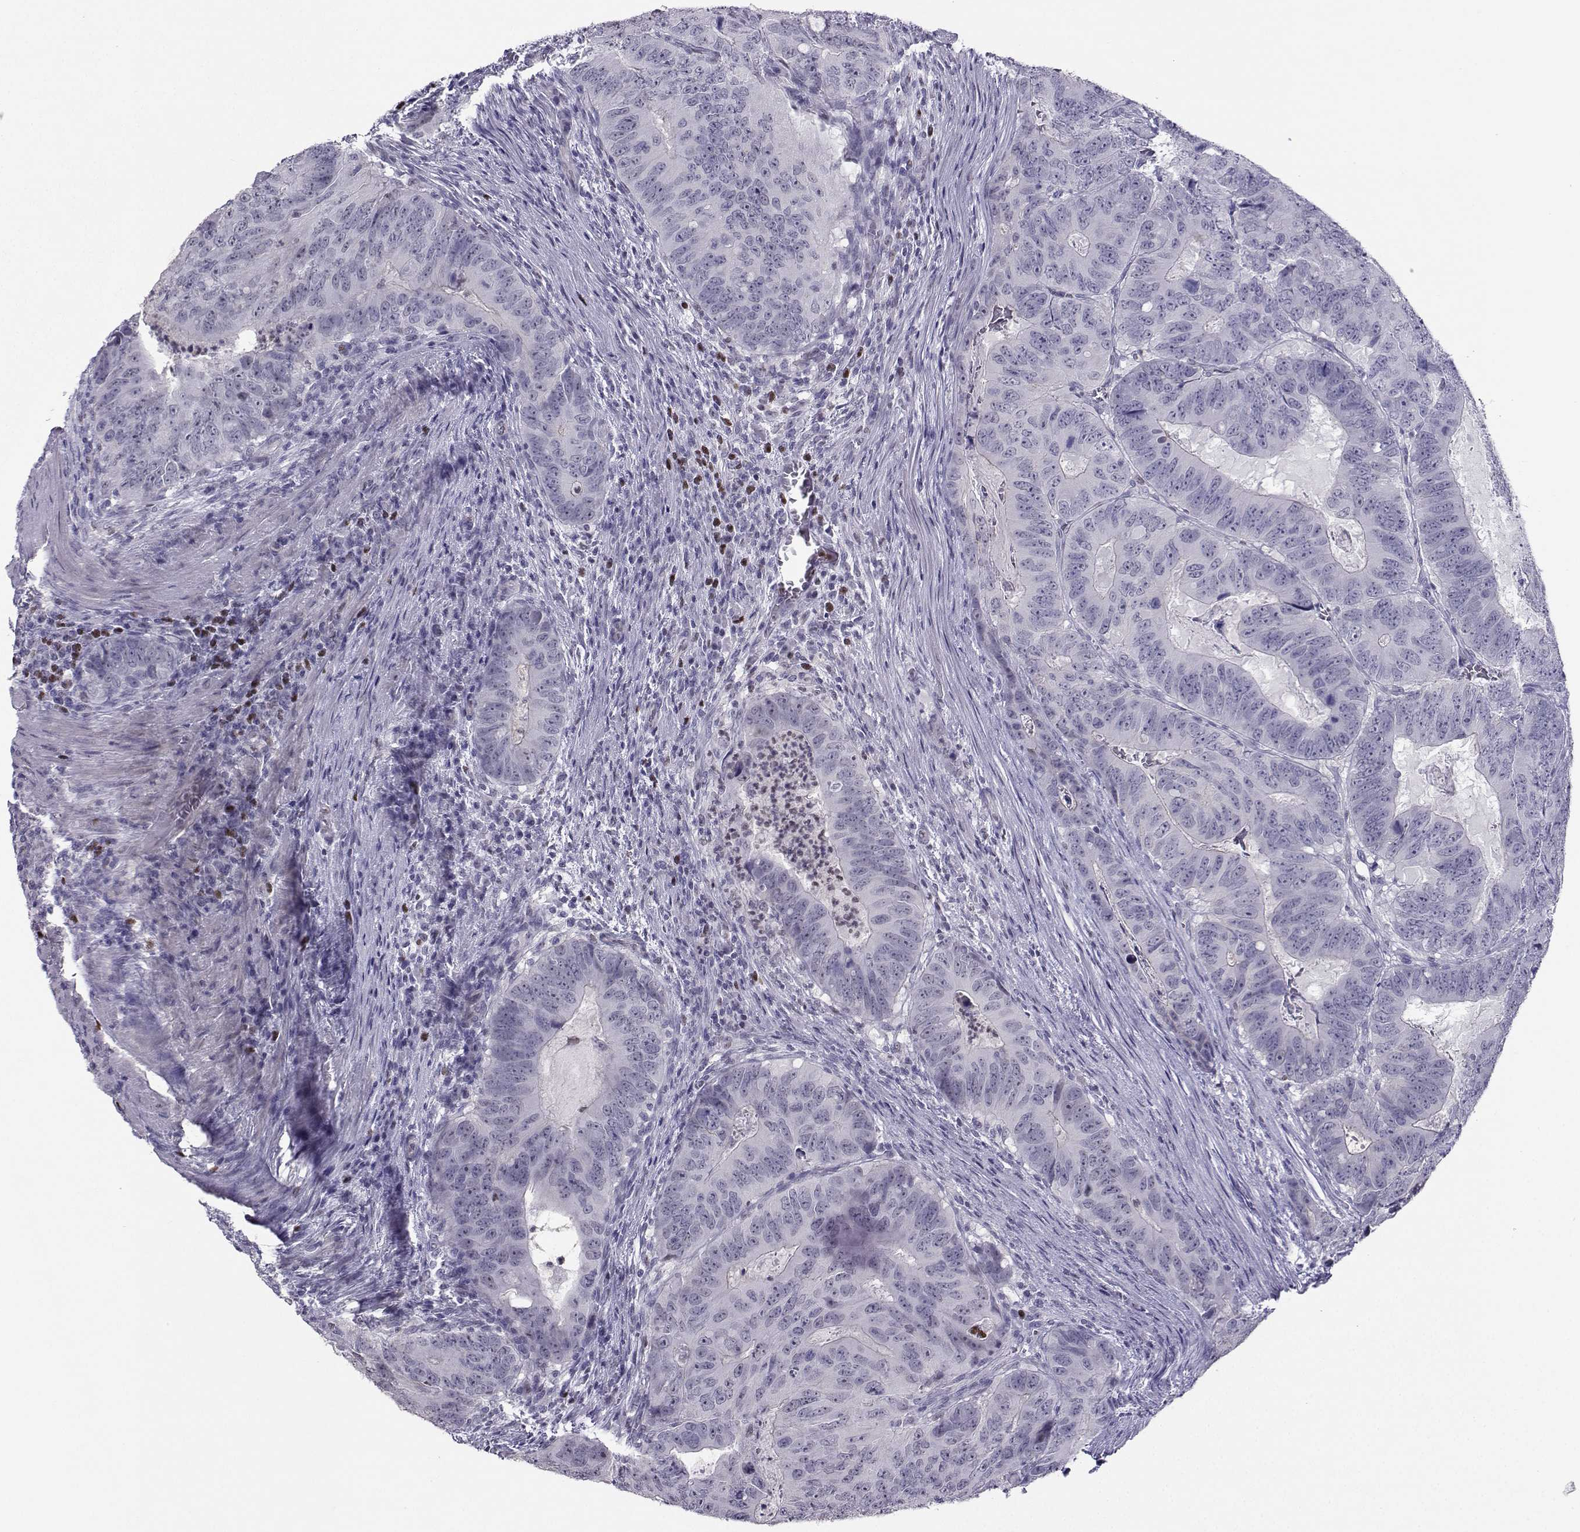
{"staining": {"intensity": "negative", "quantity": "none", "location": "none"}, "tissue": "colorectal cancer", "cell_type": "Tumor cells", "image_type": "cancer", "snomed": [{"axis": "morphology", "description": "Adenocarcinoma, NOS"}, {"axis": "topography", "description": "Colon"}], "caption": "A high-resolution micrograph shows immunohistochemistry (IHC) staining of colorectal cancer (adenocarcinoma), which demonstrates no significant expression in tumor cells. The staining was performed using DAB to visualize the protein expression in brown, while the nuclei were stained in blue with hematoxylin (Magnification: 20x).", "gene": "TEDC2", "patient": {"sex": "male", "age": 79}}